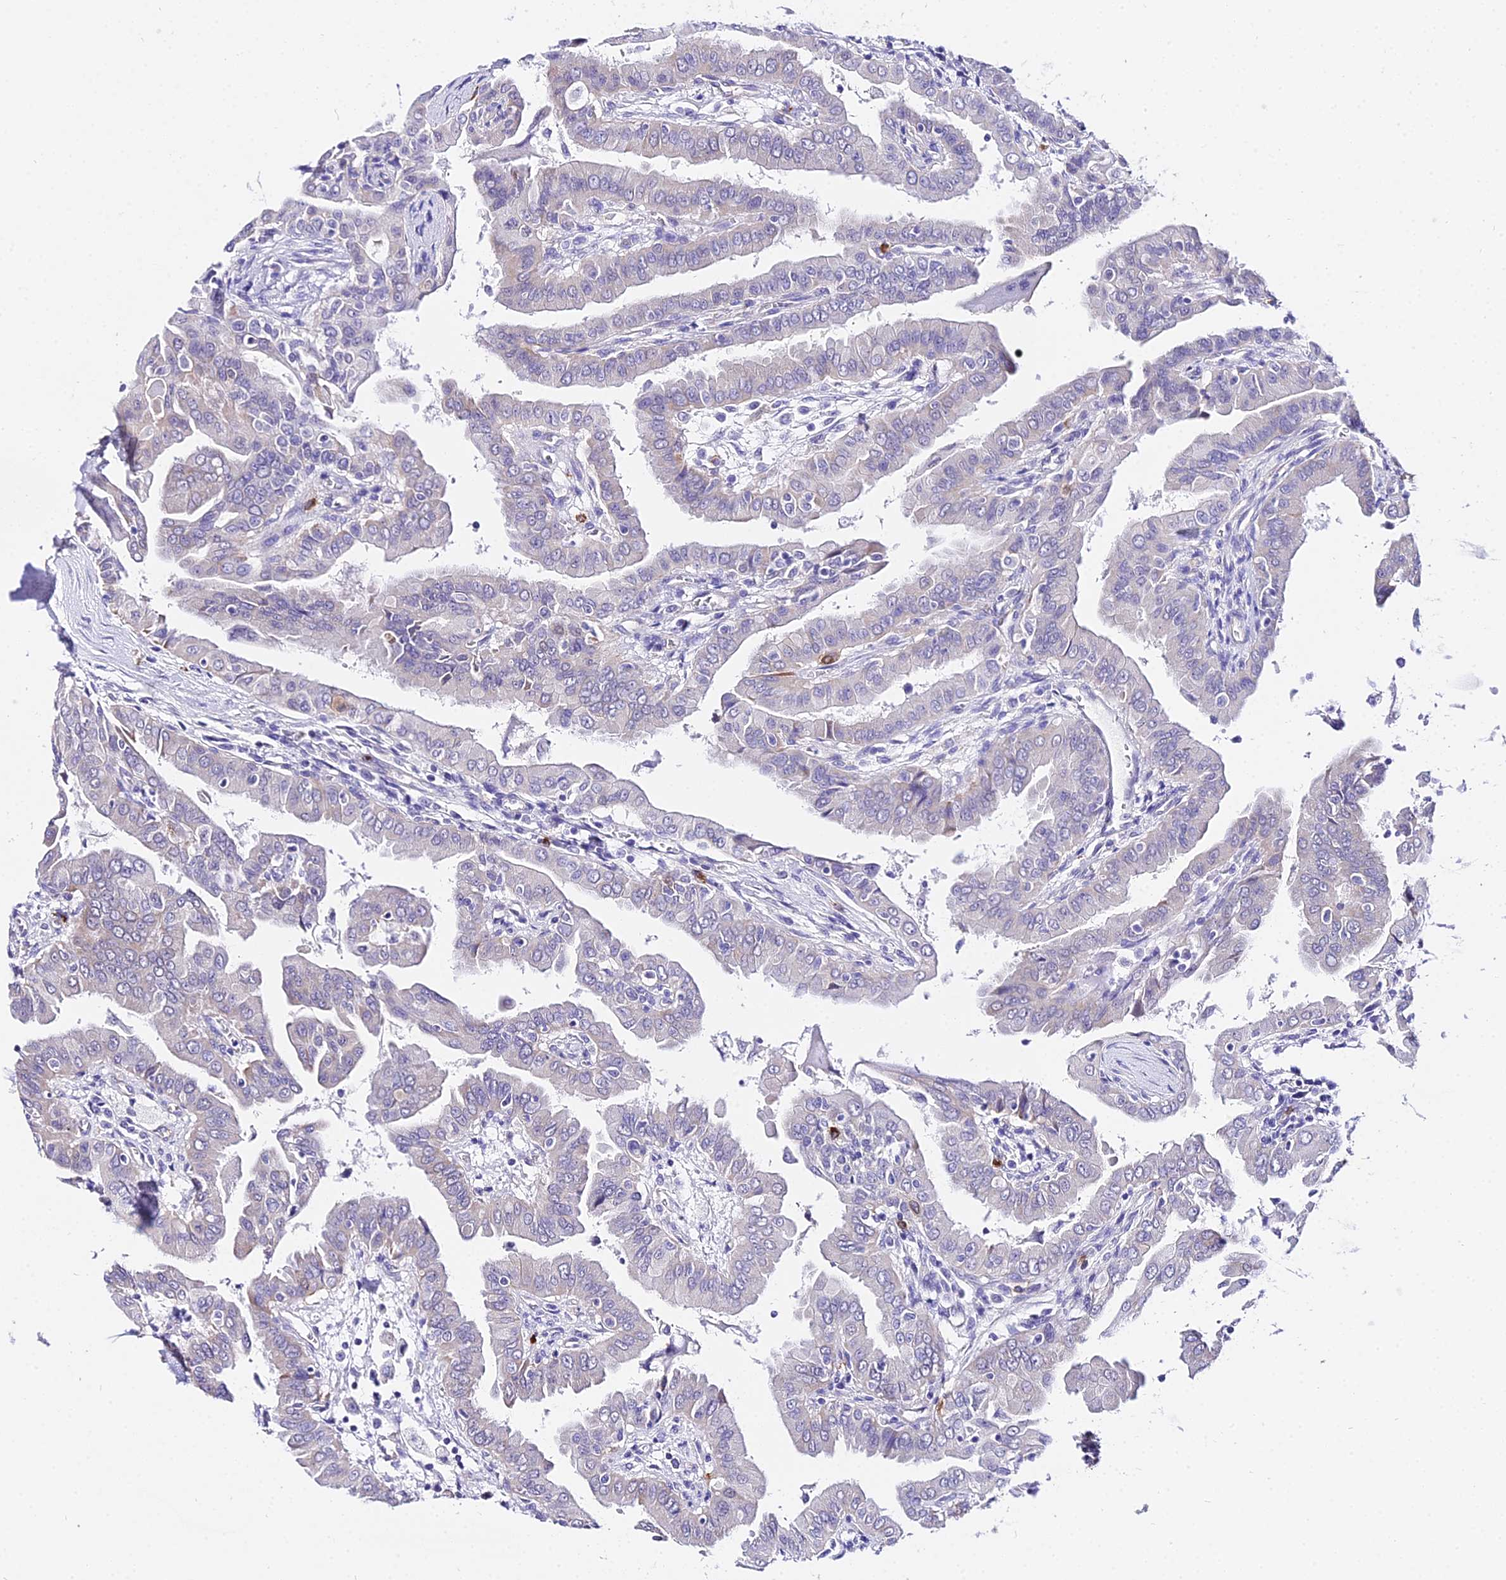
{"staining": {"intensity": "negative", "quantity": "none", "location": "none"}, "tissue": "thyroid cancer", "cell_type": "Tumor cells", "image_type": "cancer", "snomed": [{"axis": "morphology", "description": "Papillary adenocarcinoma, NOS"}, {"axis": "topography", "description": "Thyroid gland"}], "caption": "An image of thyroid cancer stained for a protein demonstrates no brown staining in tumor cells. (DAB IHC with hematoxylin counter stain).", "gene": "POLR2I", "patient": {"sex": "male", "age": 33}}